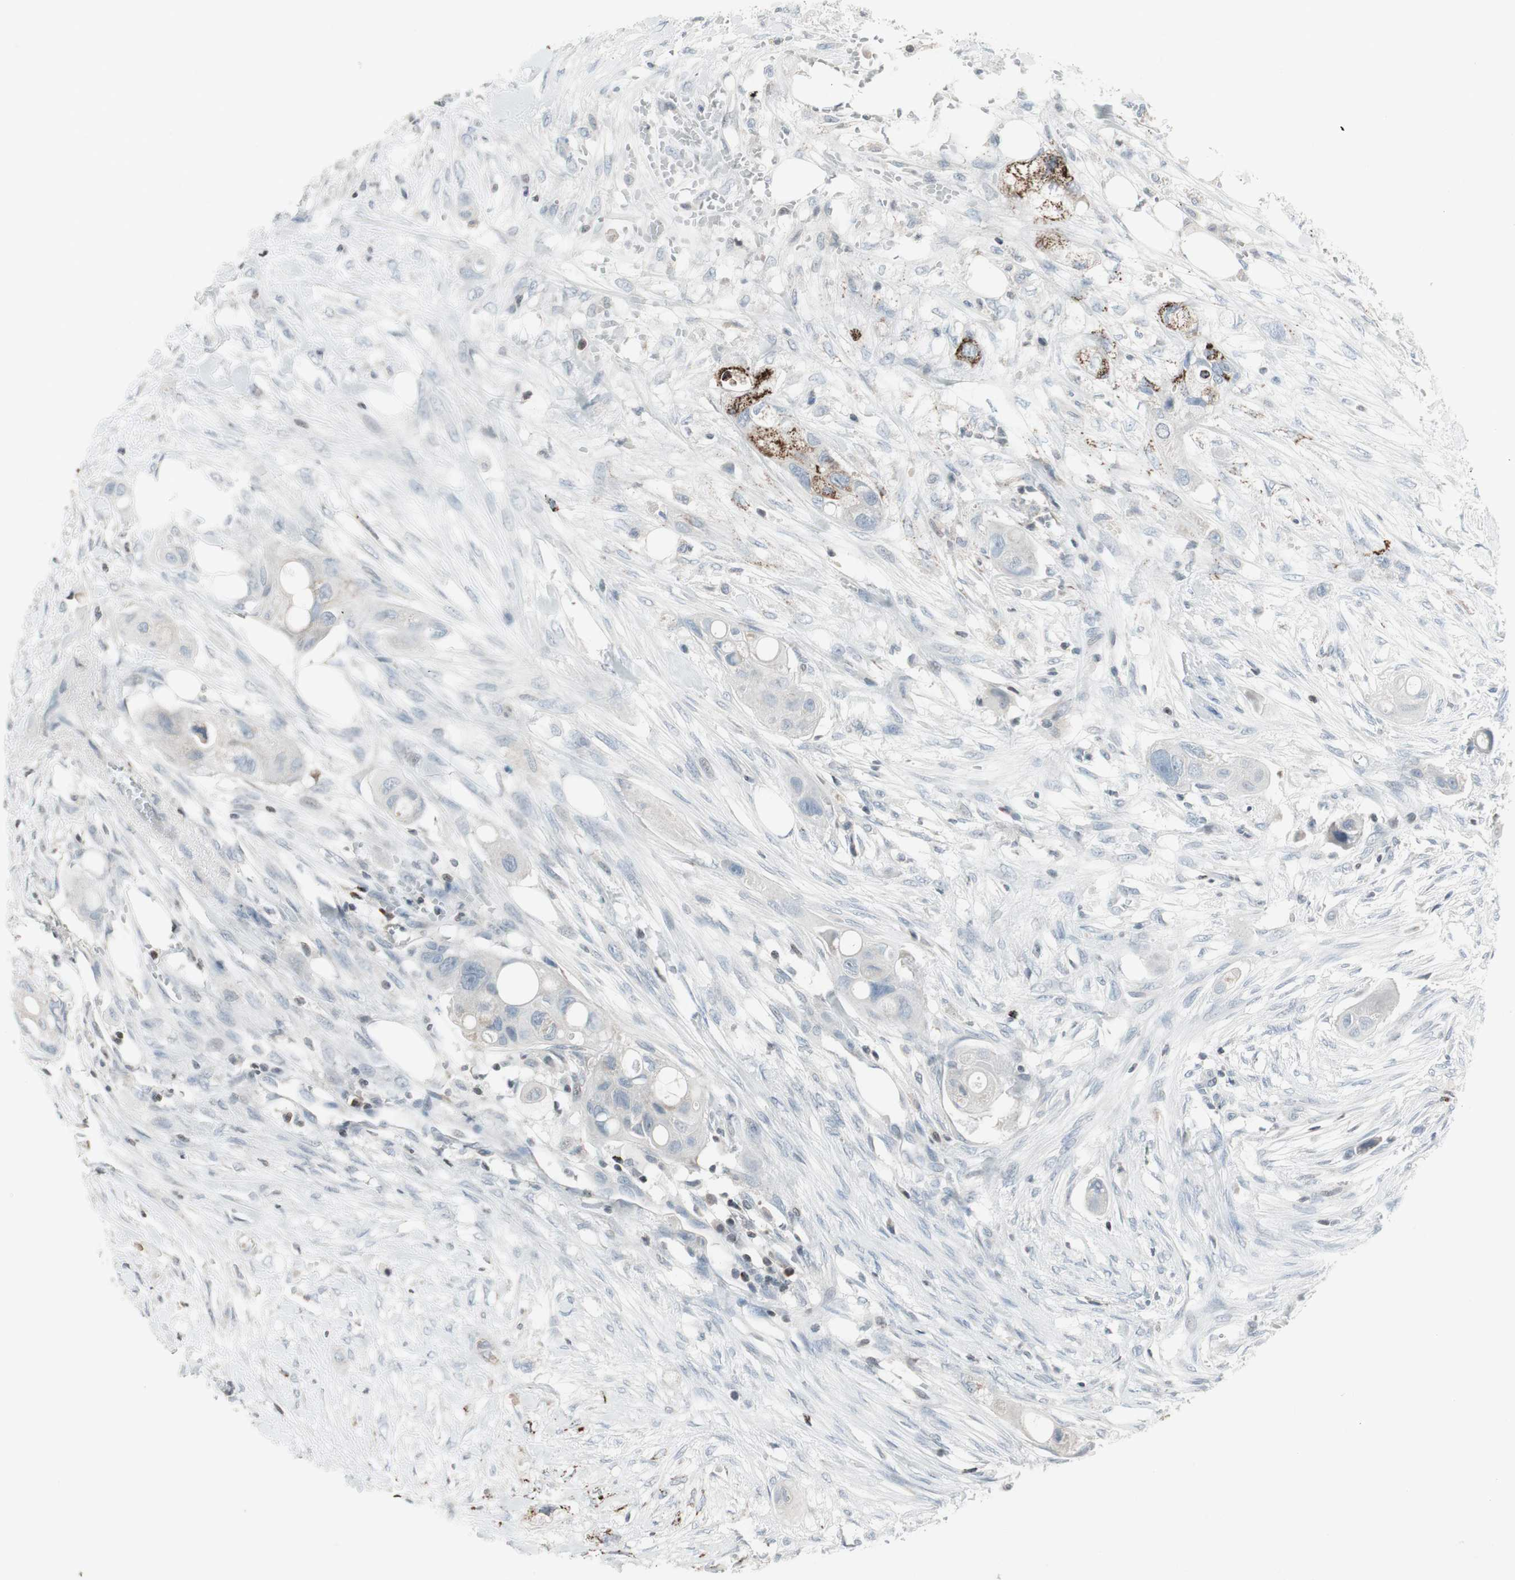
{"staining": {"intensity": "negative", "quantity": "none", "location": "none"}, "tissue": "colorectal cancer", "cell_type": "Tumor cells", "image_type": "cancer", "snomed": [{"axis": "morphology", "description": "Adenocarcinoma, NOS"}, {"axis": "topography", "description": "Colon"}], "caption": "A photomicrograph of human colorectal cancer (adenocarcinoma) is negative for staining in tumor cells.", "gene": "ARG2", "patient": {"sex": "female", "age": 57}}